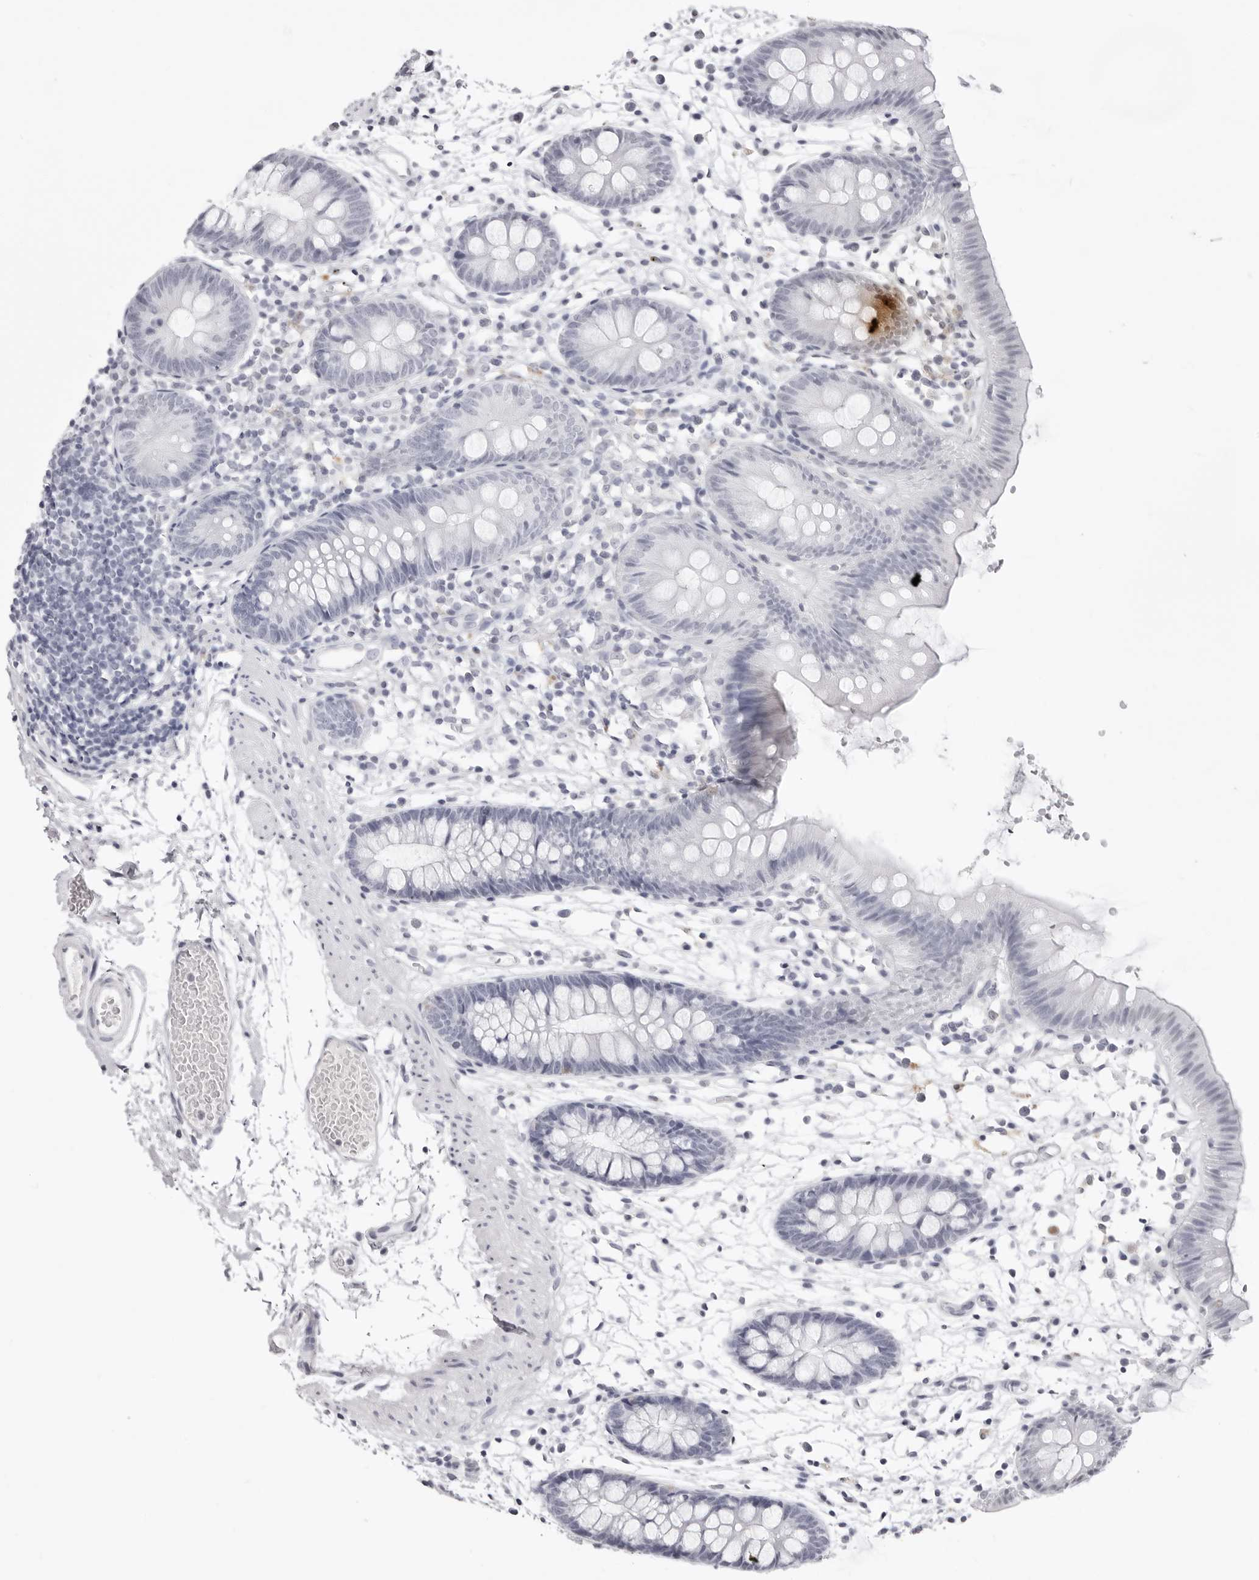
{"staining": {"intensity": "negative", "quantity": "none", "location": "none"}, "tissue": "colon", "cell_type": "Endothelial cells", "image_type": "normal", "snomed": [{"axis": "morphology", "description": "Normal tissue, NOS"}, {"axis": "topography", "description": "Colon"}], "caption": "Protein analysis of normal colon reveals no significant positivity in endothelial cells. (DAB (3,3'-diaminobenzidine) immunohistochemistry visualized using brightfield microscopy, high magnification).", "gene": "CST5", "patient": {"sex": "male", "age": 56}}